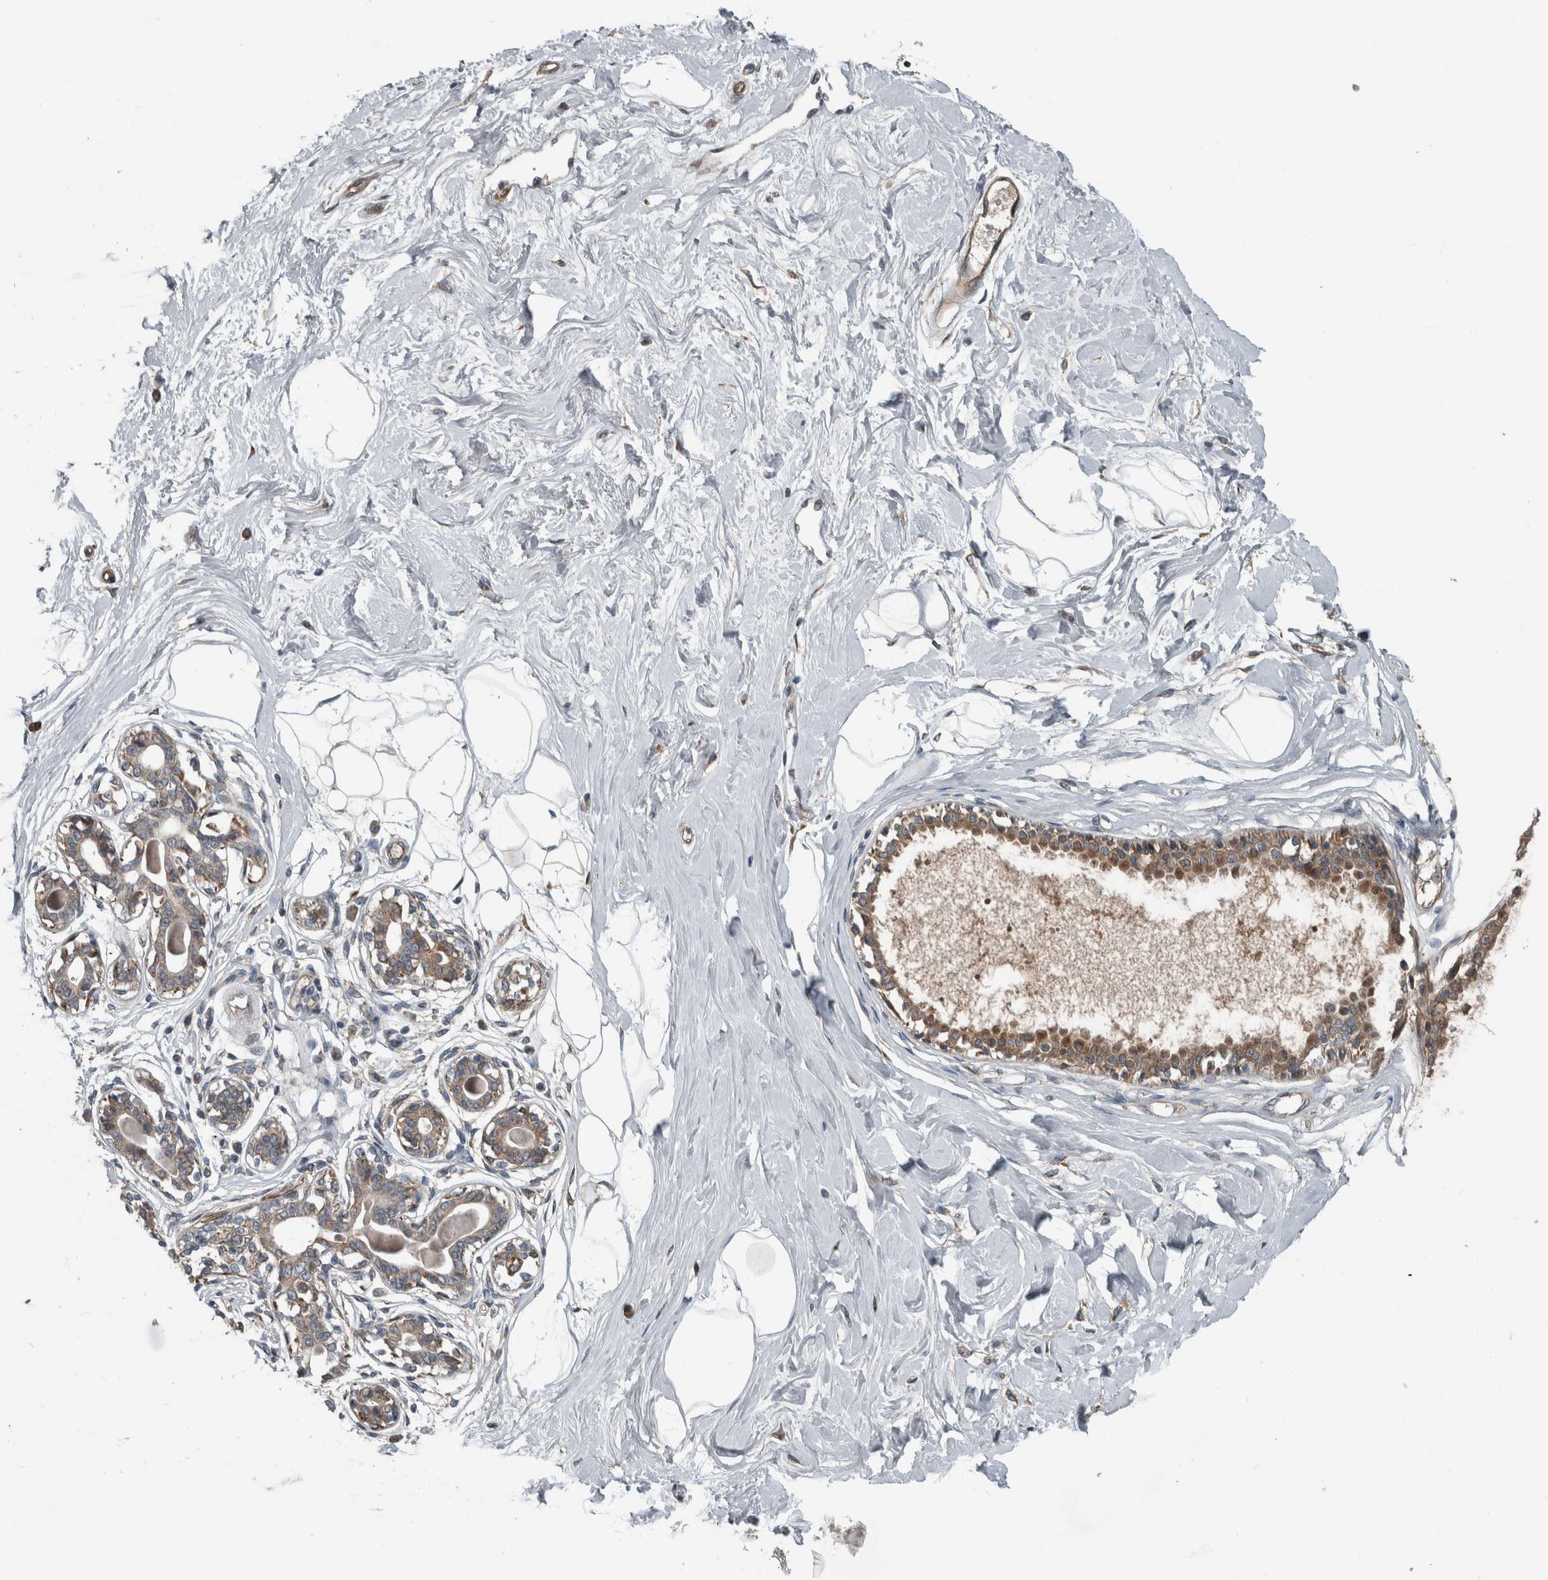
{"staining": {"intensity": "negative", "quantity": "none", "location": "none"}, "tissue": "breast", "cell_type": "Adipocytes", "image_type": "normal", "snomed": [{"axis": "morphology", "description": "Normal tissue, NOS"}, {"axis": "topography", "description": "Breast"}], "caption": "An image of breast stained for a protein reveals no brown staining in adipocytes.", "gene": "EXOC8", "patient": {"sex": "female", "age": 45}}